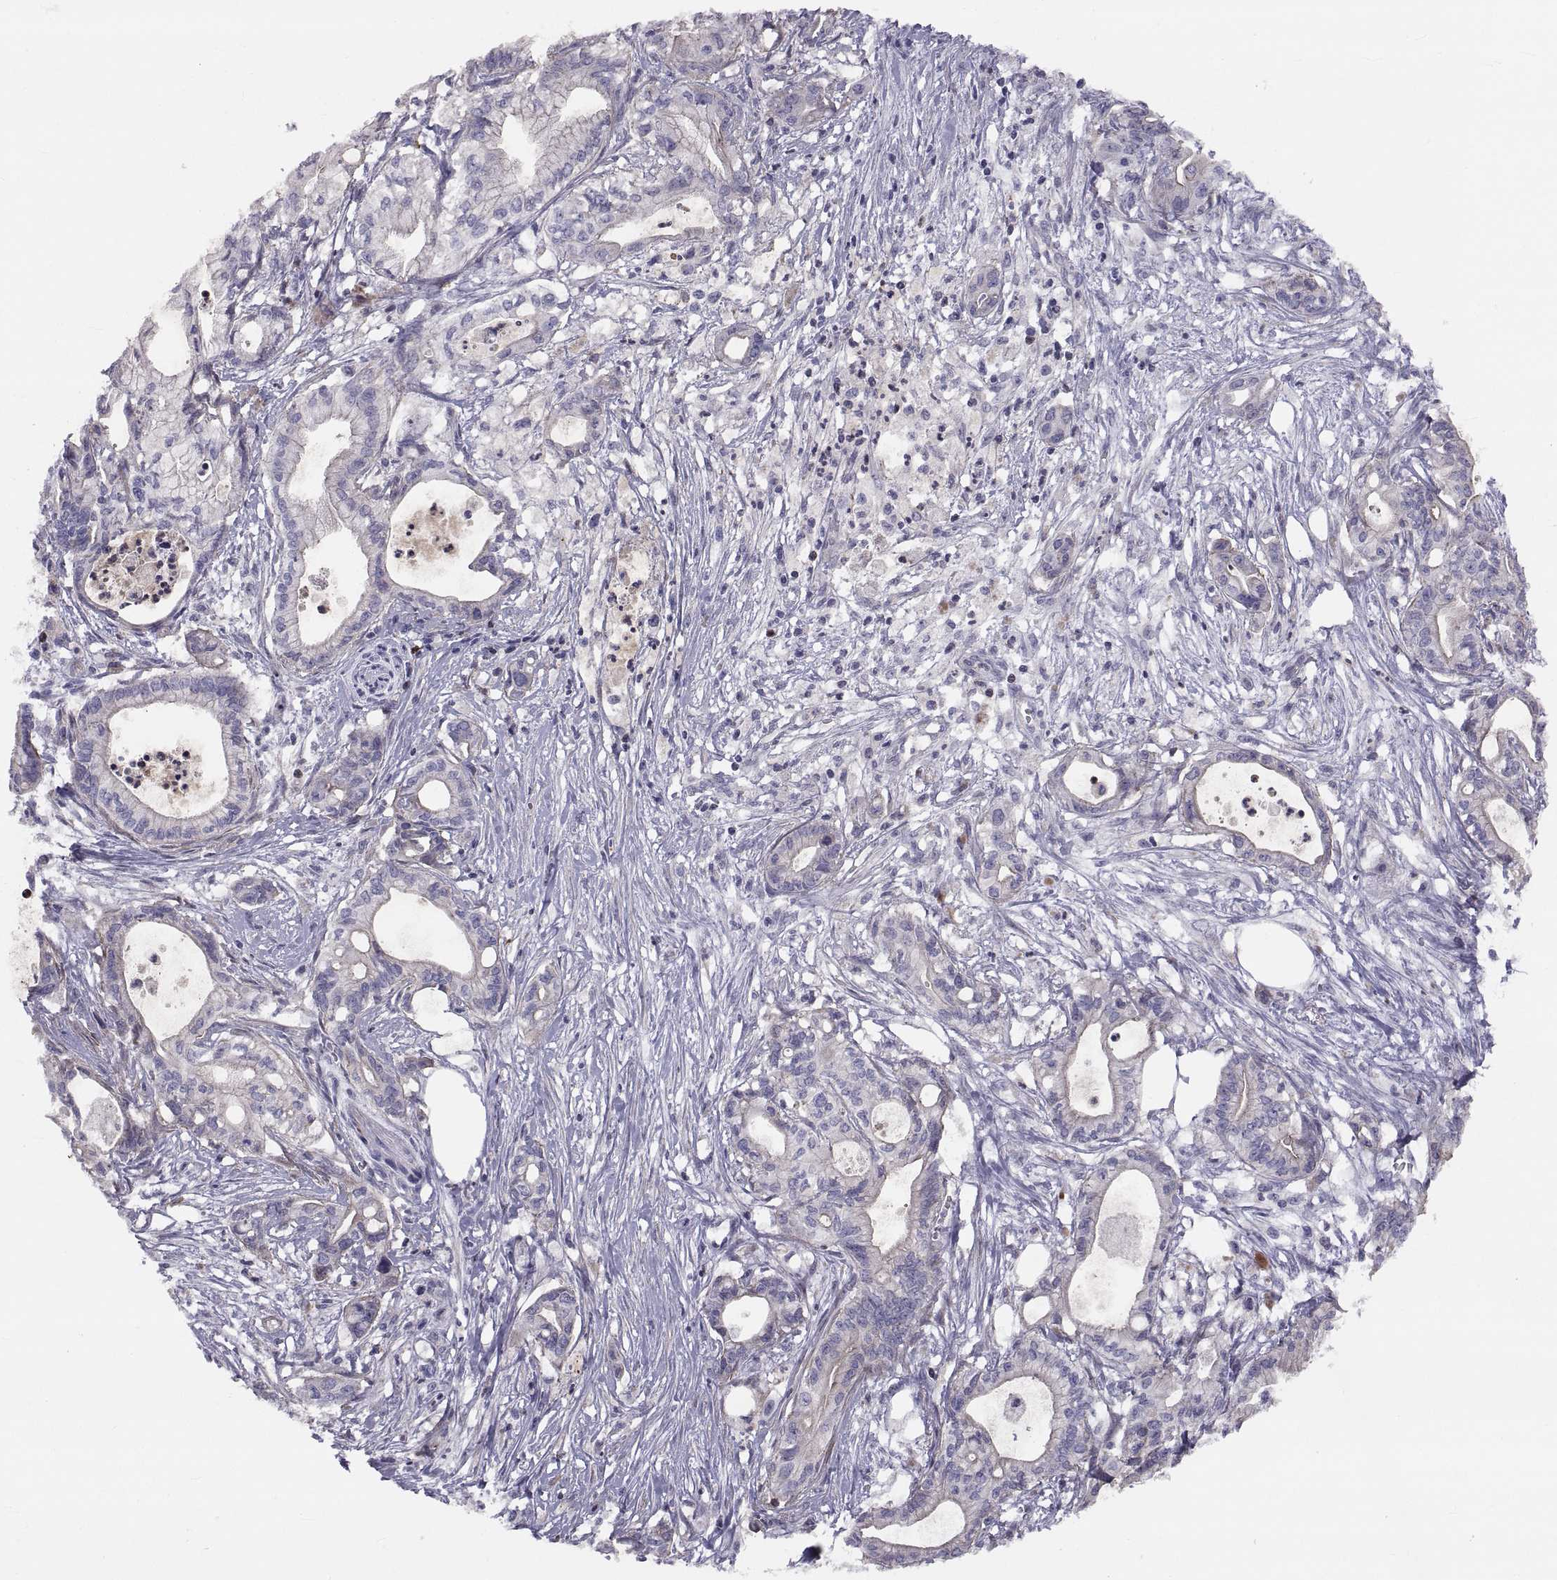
{"staining": {"intensity": "moderate", "quantity": "<25%", "location": "cytoplasmic/membranous"}, "tissue": "pancreatic cancer", "cell_type": "Tumor cells", "image_type": "cancer", "snomed": [{"axis": "morphology", "description": "Adenocarcinoma, NOS"}, {"axis": "topography", "description": "Pancreas"}], "caption": "Protein expression analysis of human pancreatic adenocarcinoma reveals moderate cytoplasmic/membranous staining in approximately <25% of tumor cells.", "gene": "ANO1", "patient": {"sex": "male", "age": 71}}